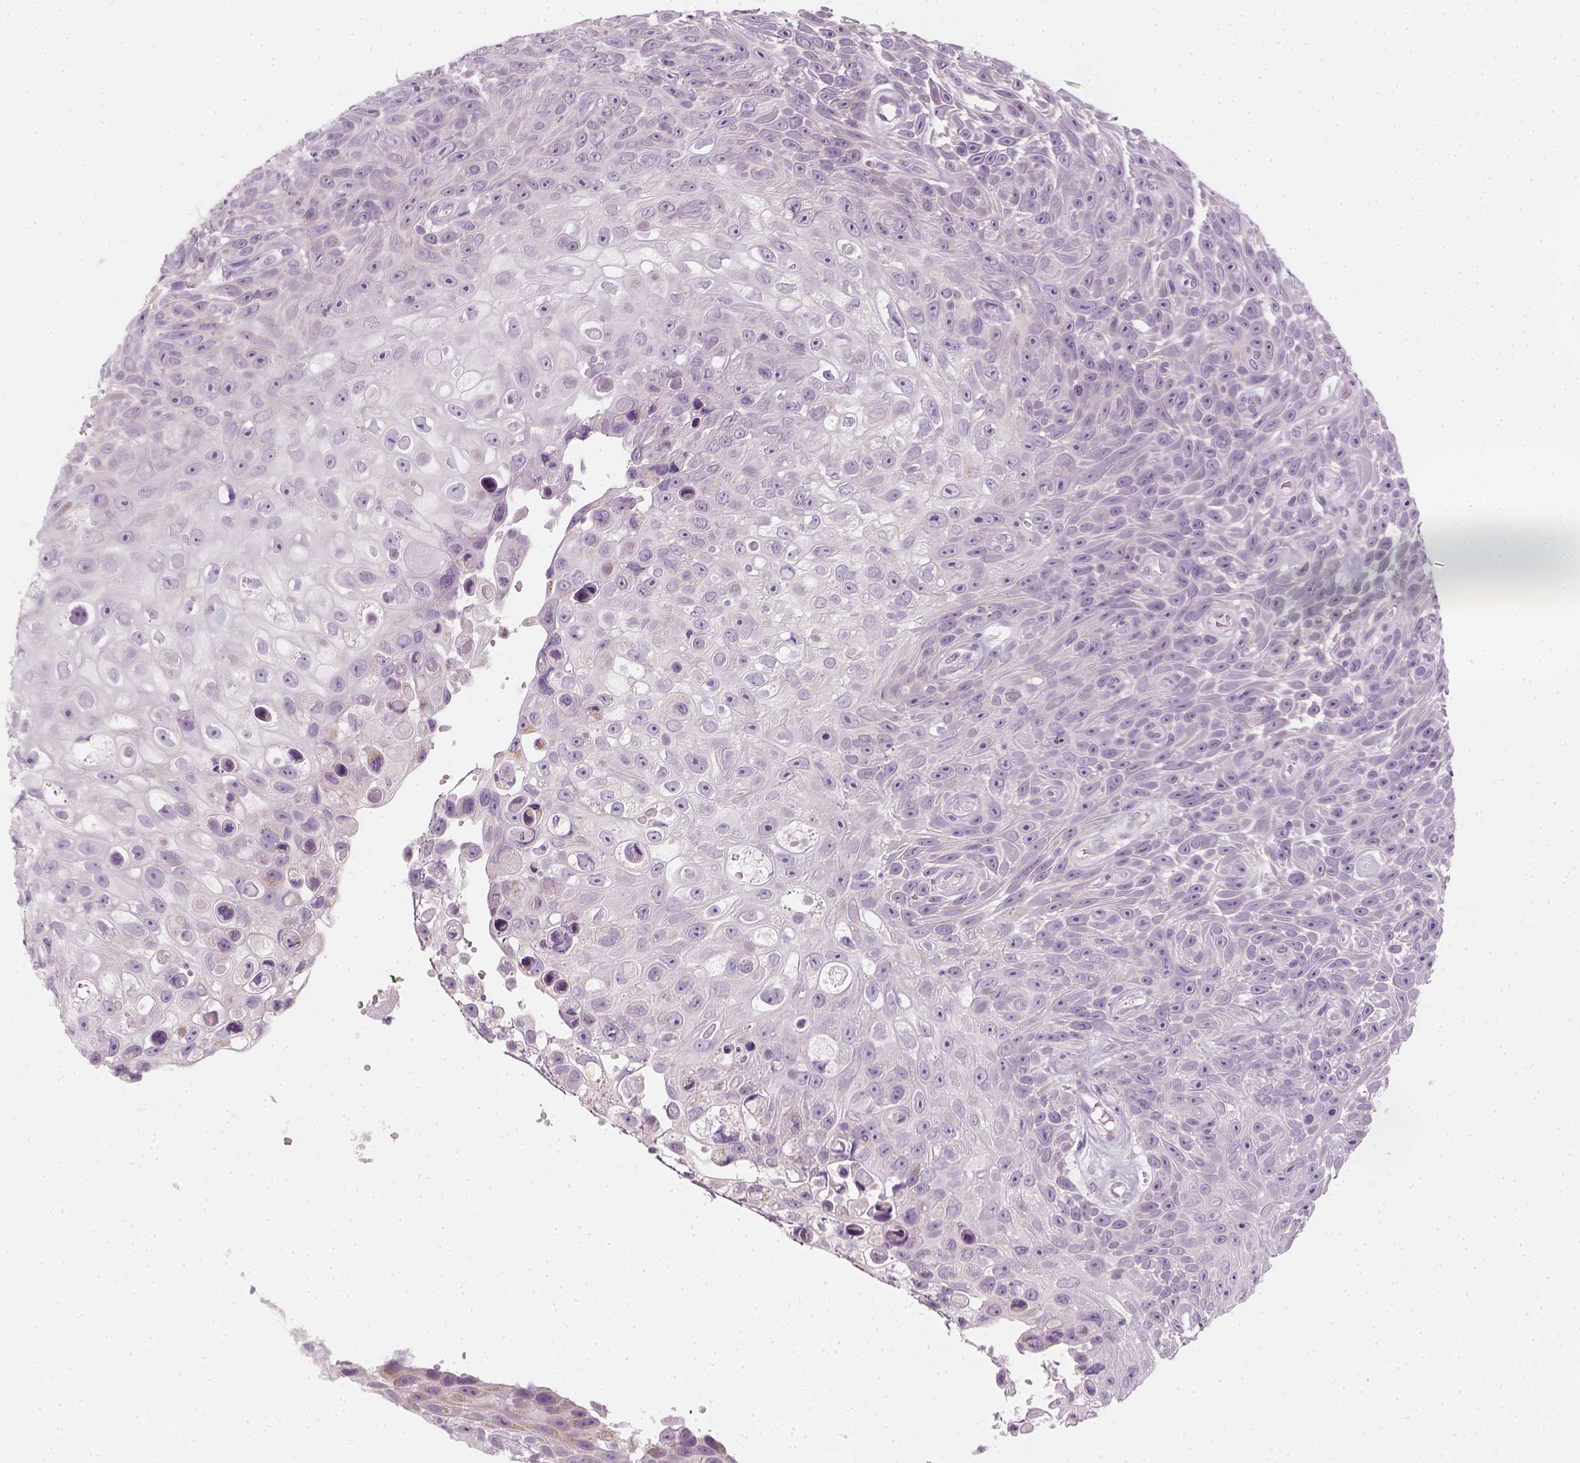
{"staining": {"intensity": "negative", "quantity": "none", "location": "none"}, "tissue": "skin cancer", "cell_type": "Tumor cells", "image_type": "cancer", "snomed": [{"axis": "morphology", "description": "Squamous cell carcinoma, NOS"}, {"axis": "topography", "description": "Skin"}], "caption": "Immunohistochemical staining of human skin cancer (squamous cell carcinoma) exhibits no significant positivity in tumor cells.", "gene": "PRAME", "patient": {"sex": "male", "age": 82}}